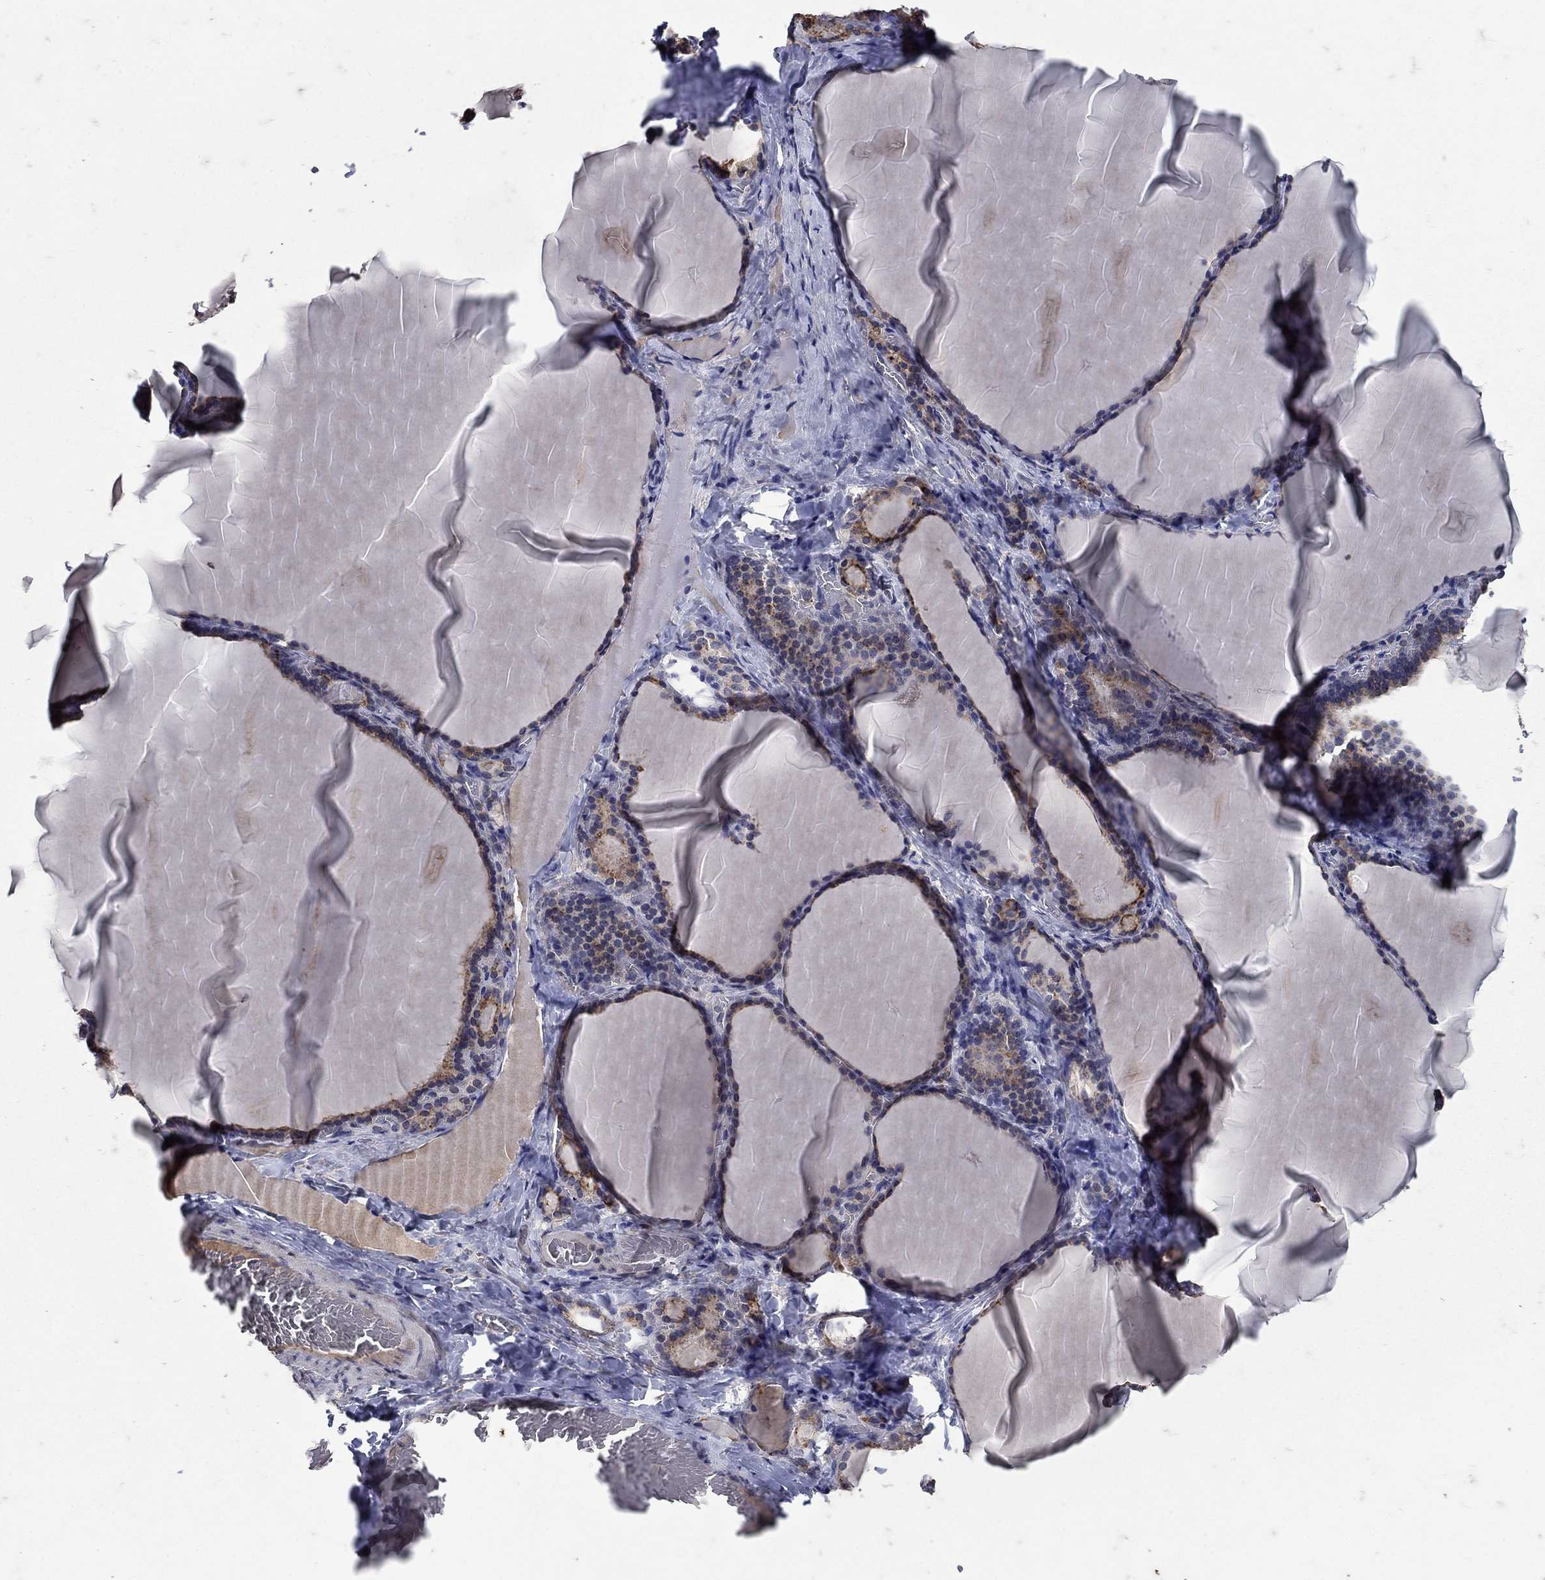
{"staining": {"intensity": "moderate", "quantity": ">75%", "location": "cytoplasmic/membranous"}, "tissue": "thyroid gland", "cell_type": "Glandular cells", "image_type": "normal", "snomed": [{"axis": "morphology", "description": "Normal tissue, NOS"}, {"axis": "morphology", "description": "Hyperplasia, NOS"}, {"axis": "topography", "description": "Thyroid gland"}], "caption": "Thyroid gland stained for a protein shows moderate cytoplasmic/membranous positivity in glandular cells. The protein is shown in brown color, while the nuclei are stained blue.", "gene": "NPC2", "patient": {"sex": "female", "age": 27}}